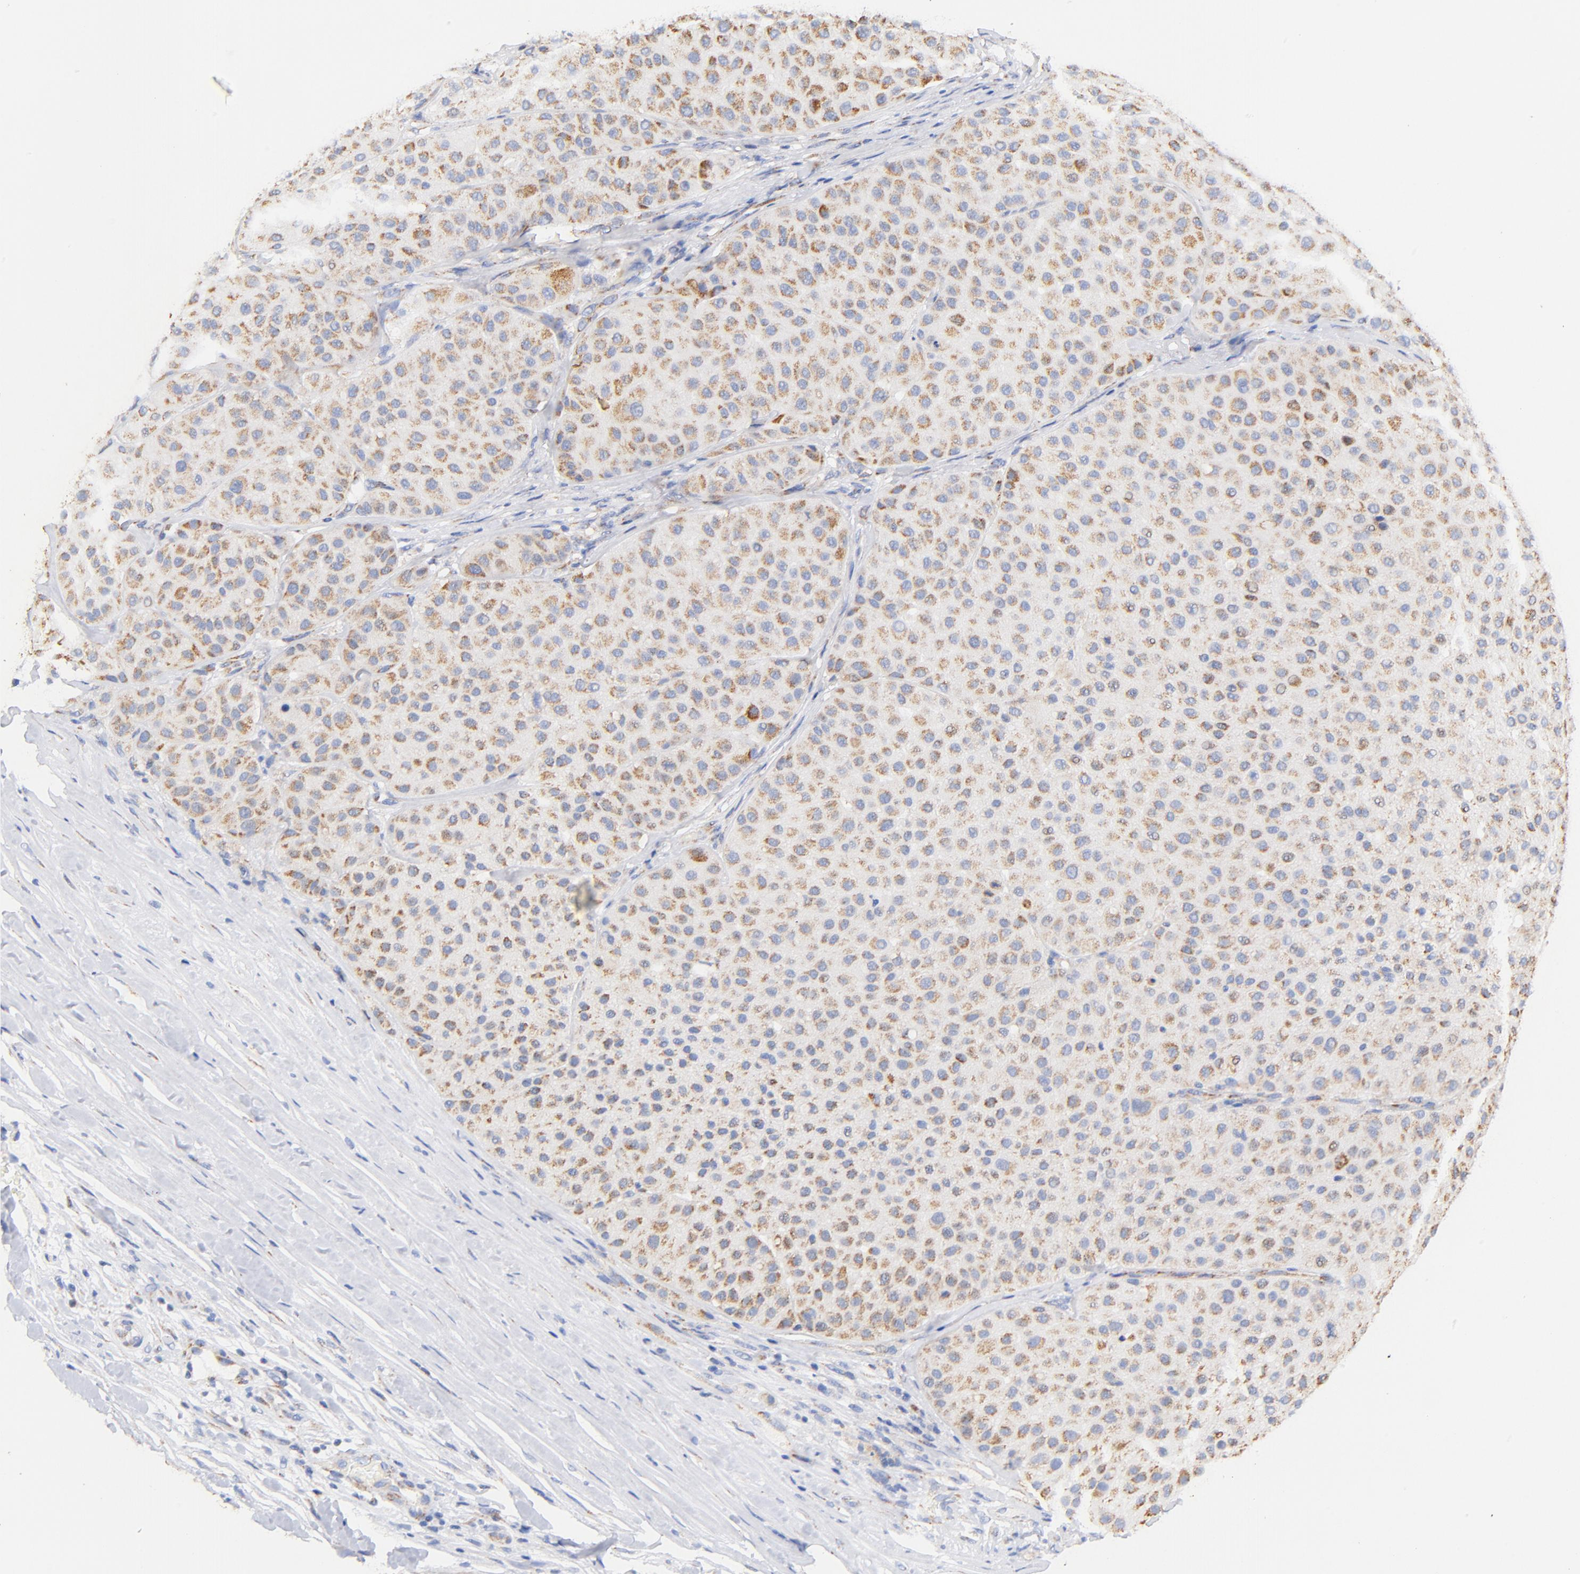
{"staining": {"intensity": "moderate", "quantity": "25%-75%", "location": "cytoplasmic/membranous"}, "tissue": "melanoma", "cell_type": "Tumor cells", "image_type": "cancer", "snomed": [{"axis": "morphology", "description": "Normal tissue, NOS"}, {"axis": "morphology", "description": "Malignant melanoma, Metastatic site"}, {"axis": "topography", "description": "Skin"}], "caption": "High-power microscopy captured an IHC image of melanoma, revealing moderate cytoplasmic/membranous positivity in approximately 25%-75% of tumor cells. (DAB IHC with brightfield microscopy, high magnification).", "gene": "ATP5F1D", "patient": {"sex": "male", "age": 41}}